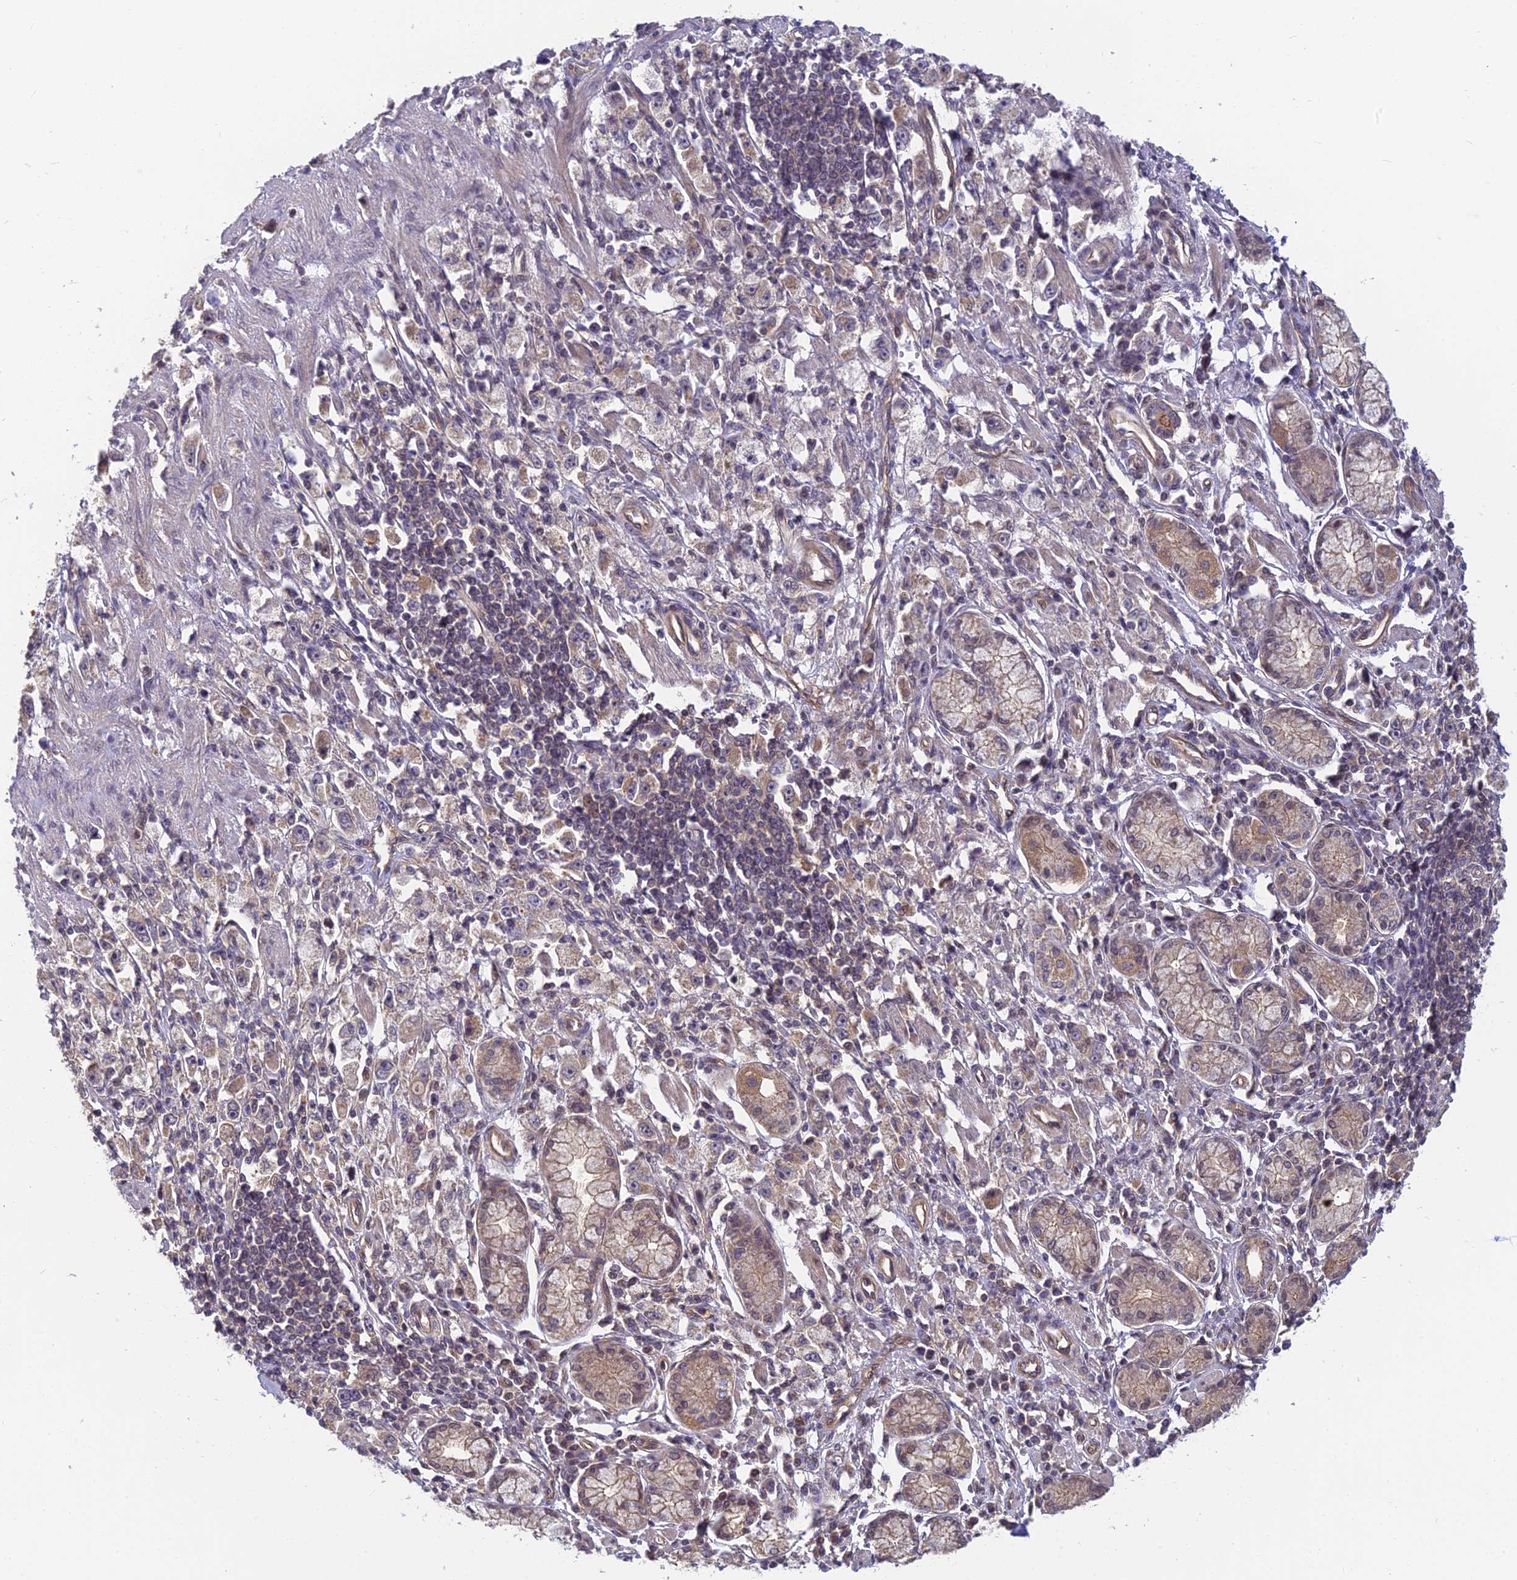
{"staining": {"intensity": "negative", "quantity": "none", "location": "none"}, "tissue": "stomach cancer", "cell_type": "Tumor cells", "image_type": "cancer", "snomed": [{"axis": "morphology", "description": "Adenocarcinoma, NOS"}, {"axis": "topography", "description": "Stomach"}], "caption": "A photomicrograph of human stomach cancer is negative for staining in tumor cells.", "gene": "PIKFYVE", "patient": {"sex": "female", "age": 59}}